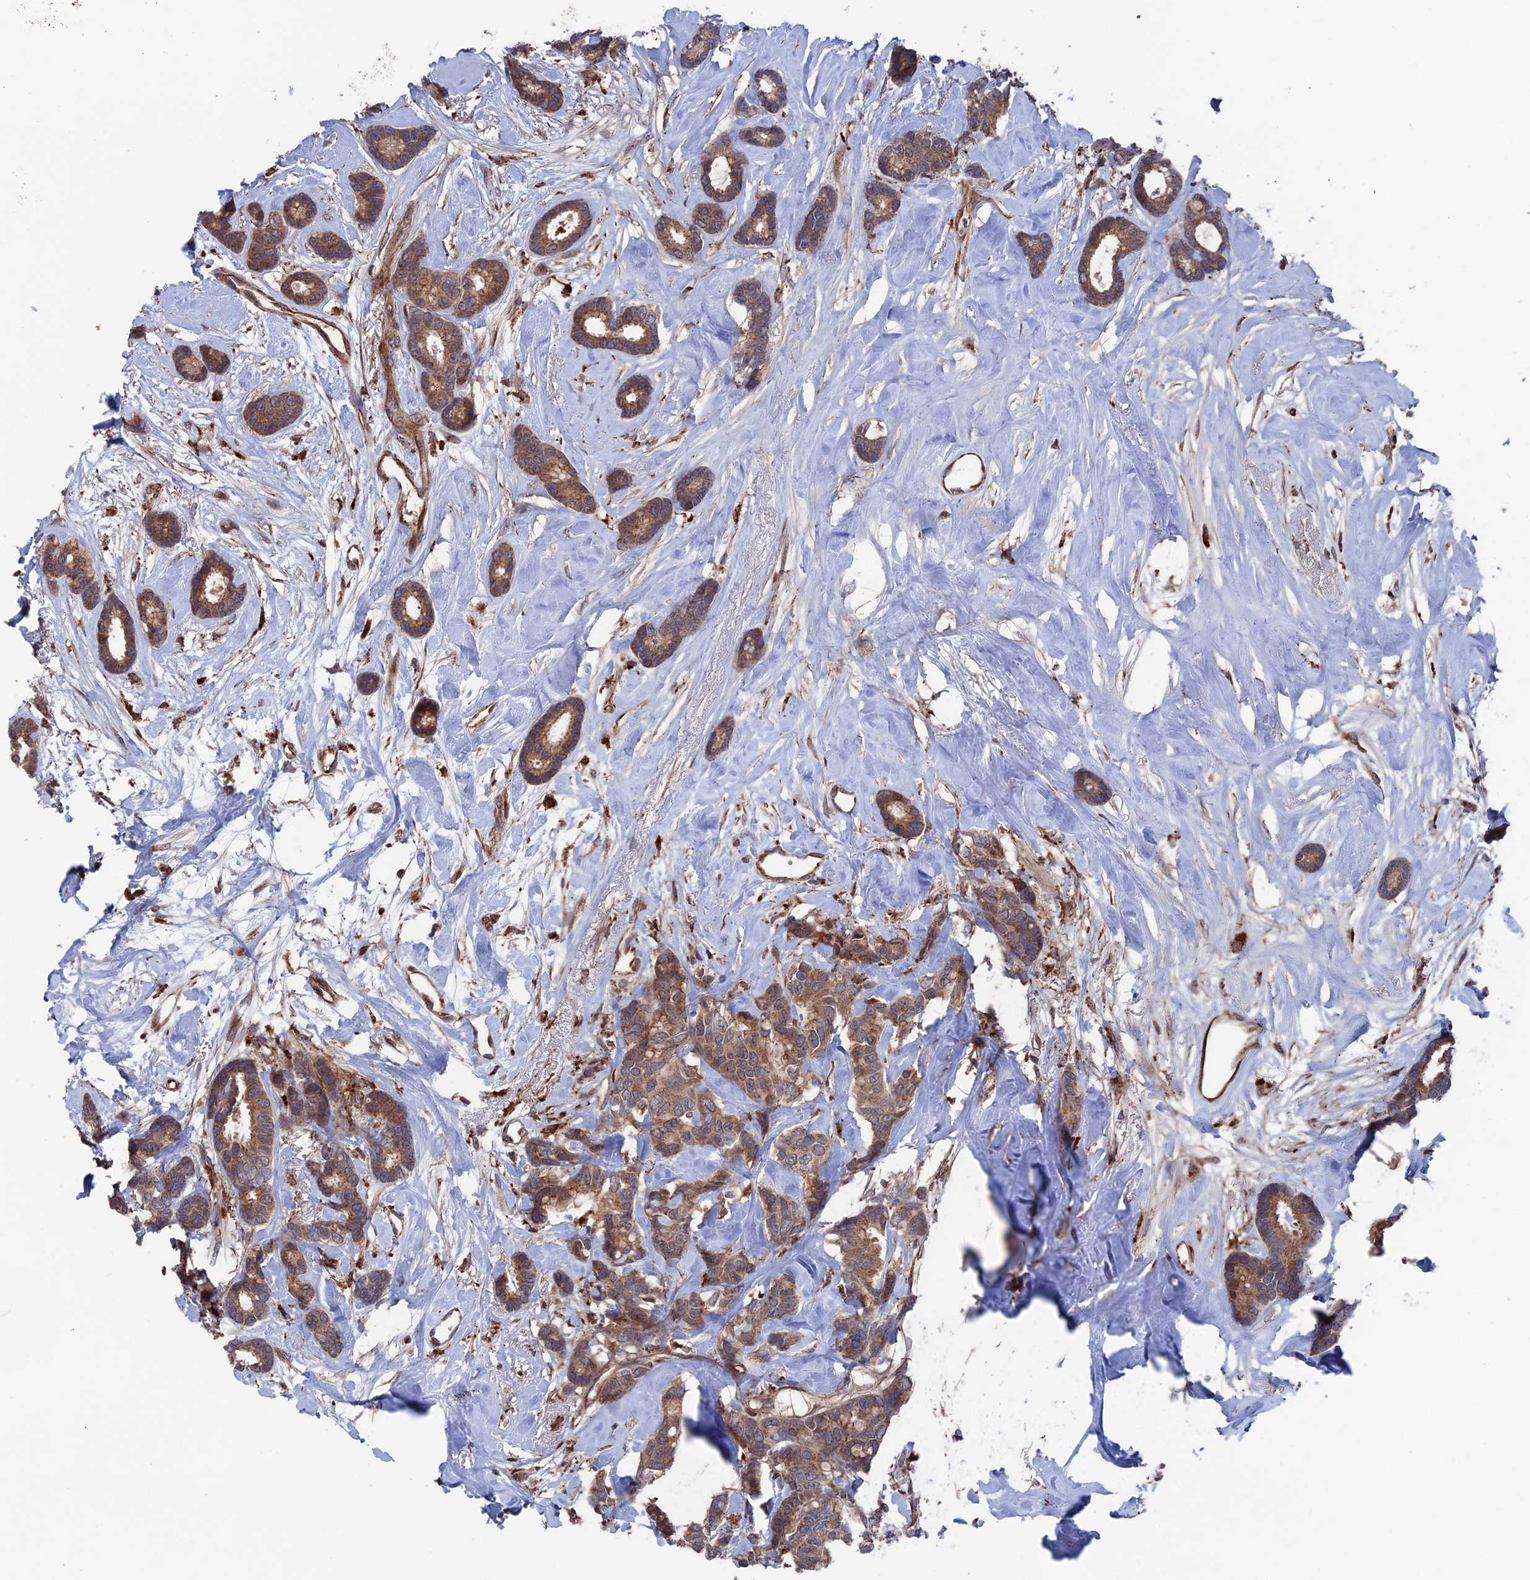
{"staining": {"intensity": "moderate", "quantity": ">75%", "location": "cytoplasmic/membranous"}, "tissue": "breast cancer", "cell_type": "Tumor cells", "image_type": "cancer", "snomed": [{"axis": "morphology", "description": "Duct carcinoma"}, {"axis": "topography", "description": "Breast"}], "caption": "IHC of breast cancer (invasive ductal carcinoma) reveals medium levels of moderate cytoplasmic/membranous positivity in about >75% of tumor cells. (DAB IHC, brown staining for protein, blue staining for nuclei).", "gene": "PLA2G15", "patient": {"sex": "female", "age": 87}}